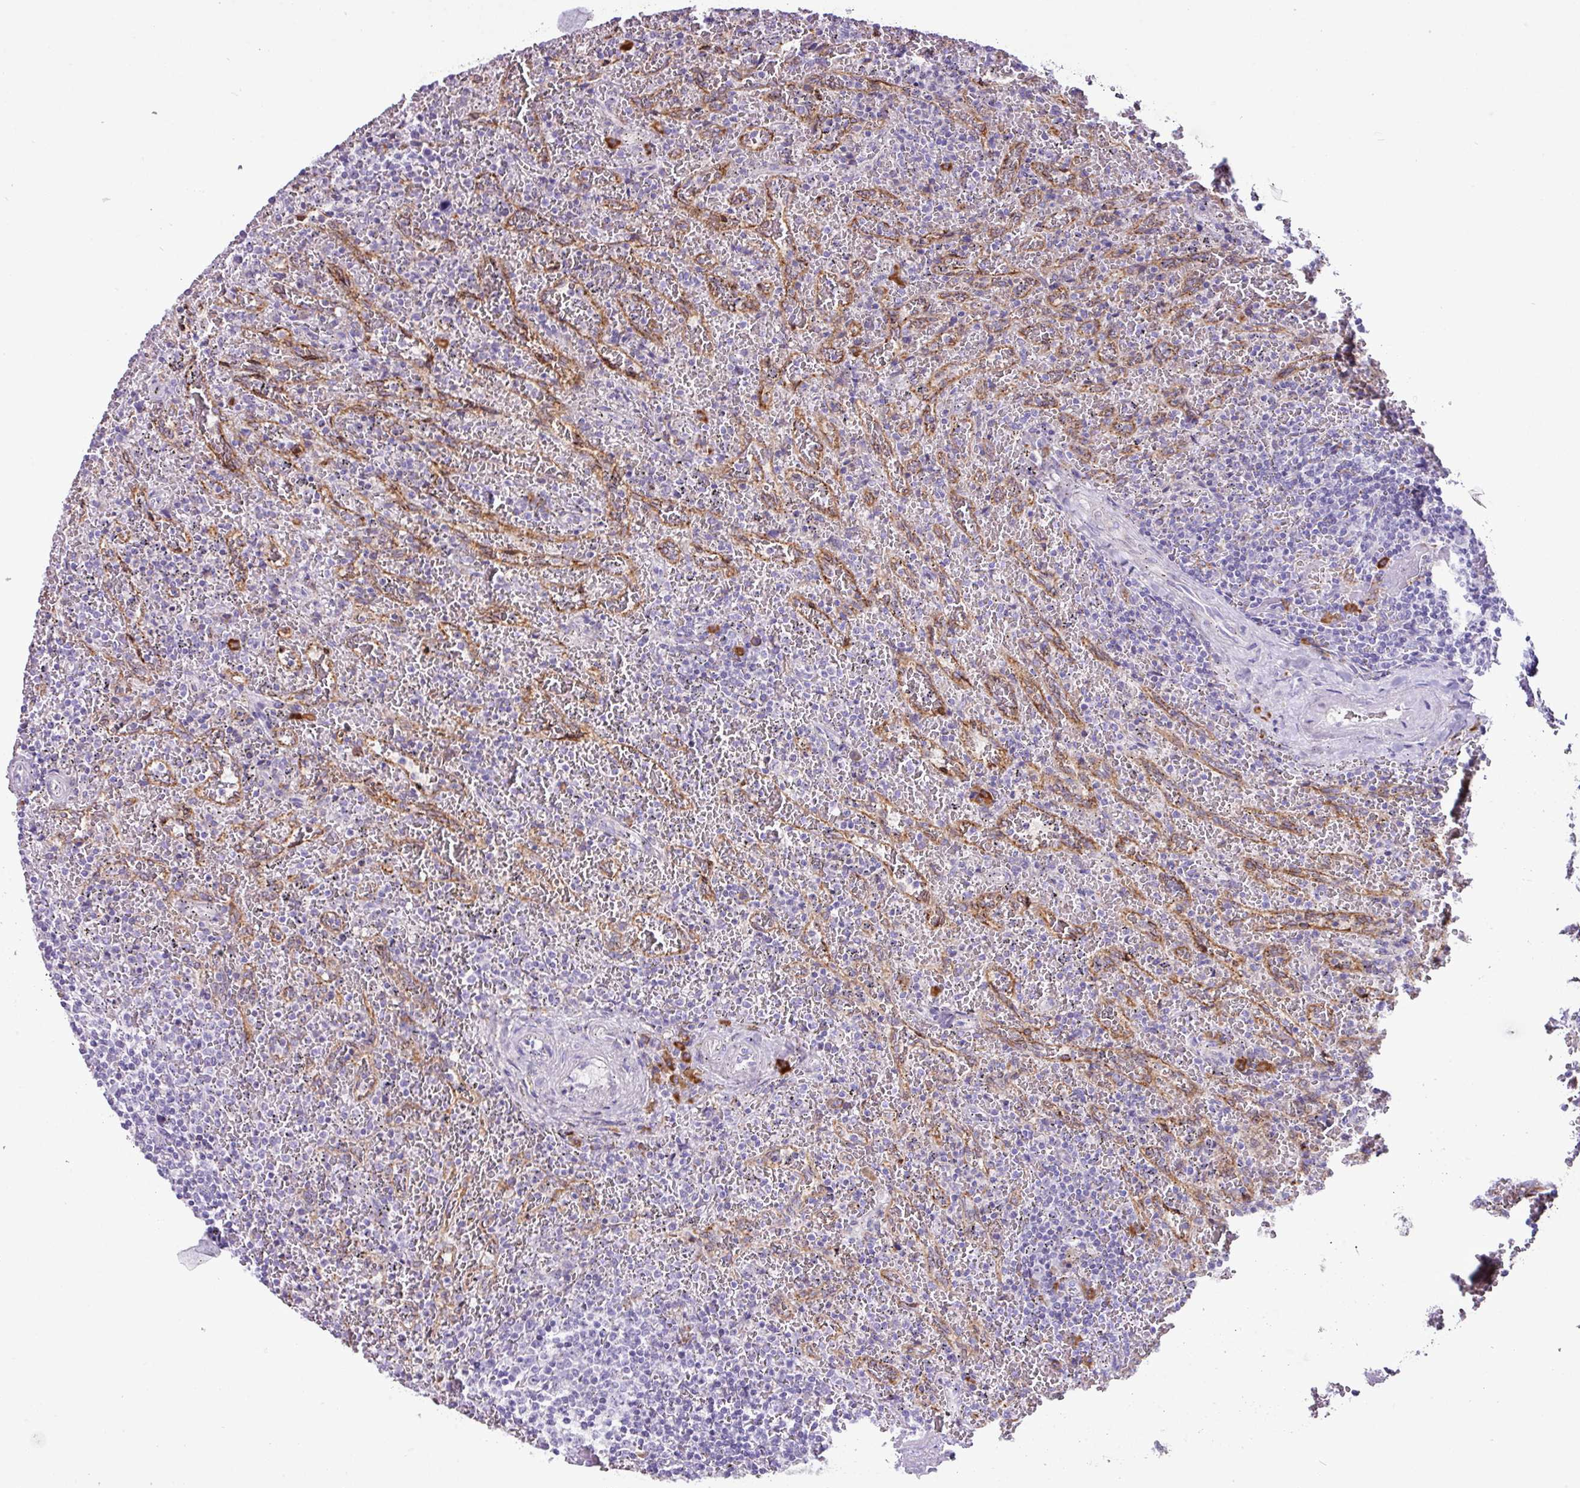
{"staining": {"intensity": "negative", "quantity": "none", "location": "none"}, "tissue": "lymphoma", "cell_type": "Tumor cells", "image_type": "cancer", "snomed": [{"axis": "morphology", "description": "Malignant lymphoma, non-Hodgkin's type, Low grade"}, {"axis": "topography", "description": "Spleen"}], "caption": "Tumor cells are negative for protein expression in human malignant lymphoma, non-Hodgkin's type (low-grade).", "gene": "RGS21", "patient": {"sex": "female", "age": 64}}